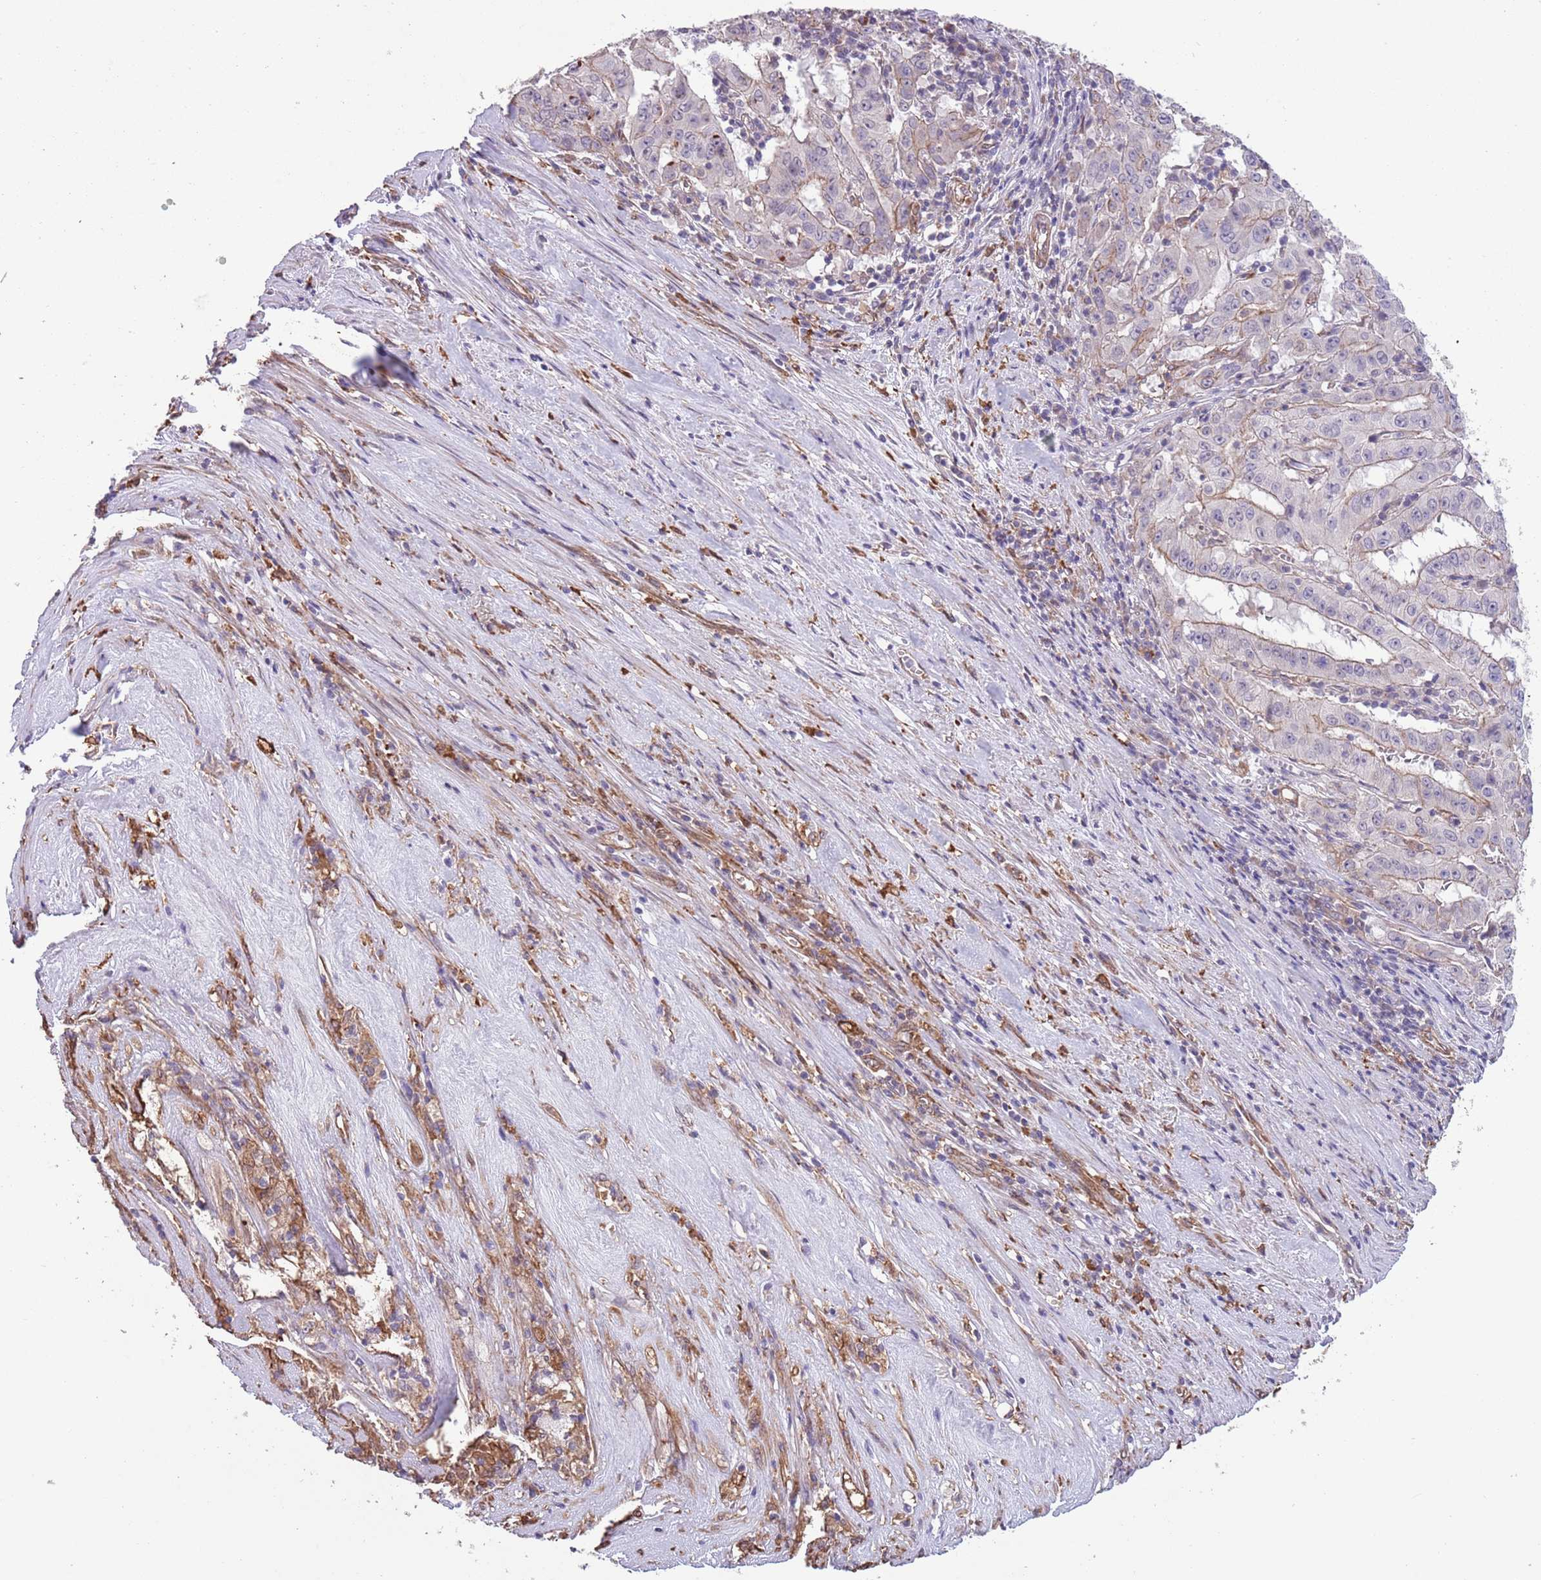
{"staining": {"intensity": "weak", "quantity": "<25%", "location": "cytoplasmic/membranous"}, "tissue": "pancreatic cancer", "cell_type": "Tumor cells", "image_type": "cancer", "snomed": [{"axis": "morphology", "description": "Adenocarcinoma, NOS"}, {"axis": "topography", "description": "Pancreas"}], "caption": "DAB (3,3'-diaminobenzidine) immunohistochemical staining of human pancreatic cancer (adenocarcinoma) demonstrates no significant expression in tumor cells.", "gene": "CREBZF", "patient": {"sex": "male", "age": 63}}